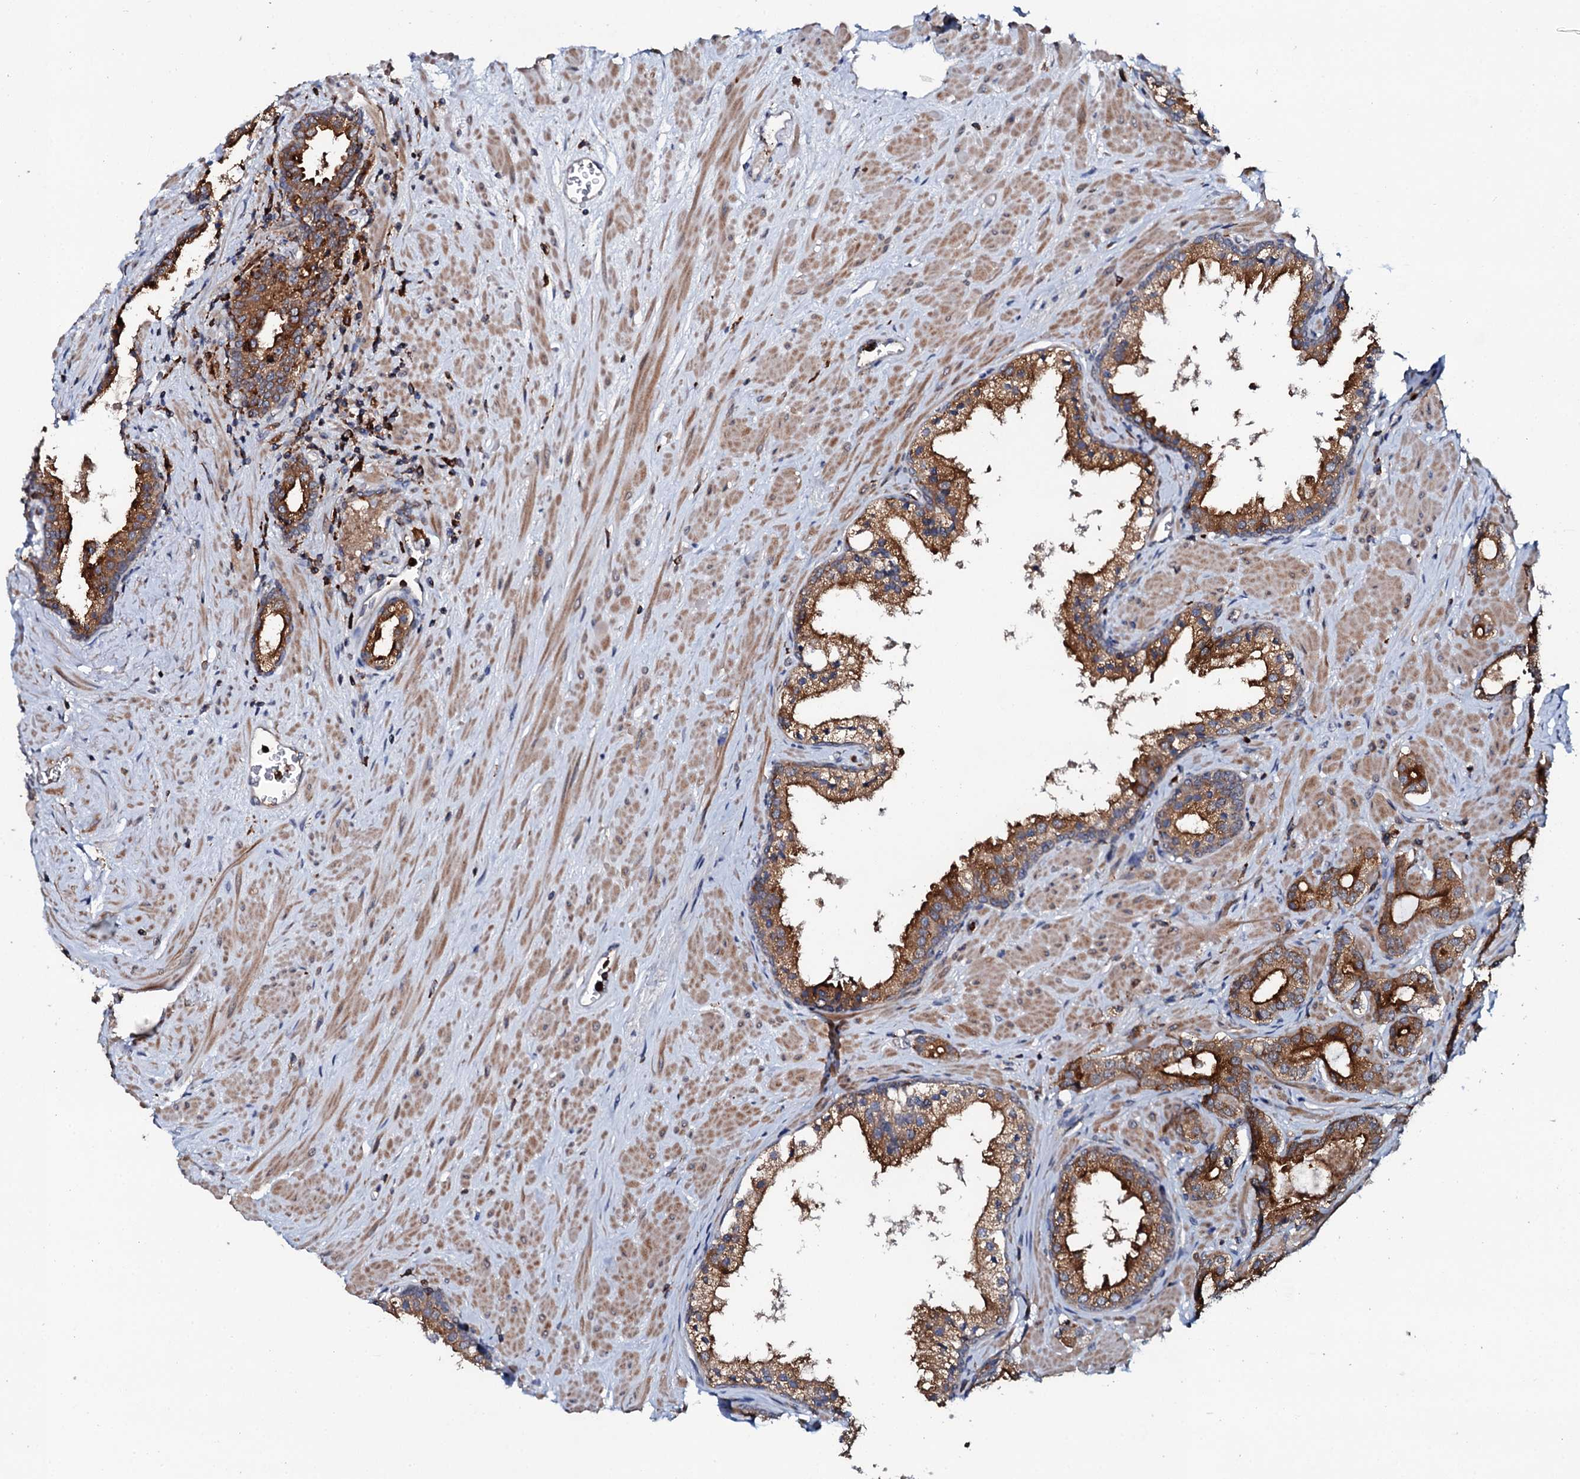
{"staining": {"intensity": "strong", "quantity": ">75%", "location": "cytoplasmic/membranous"}, "tissue": "prostate cancer", "cell_type": "Tumor cells", "image_type": "cancer", "snomed": [{"axis": "morphology", "description": "Adenocarcinoma, High grade"}, {"axis": "topography", "description": "Prostate"}], "caption": "Protein staining of prostate cancer tissue reveals strong cytoplasmic/membranous staining in about >75% of tumor cells. (IHC, brightfield microscopy, high magnification).", "gene": "VAMP8", "patient": {"sex": "male", "age": 64}}